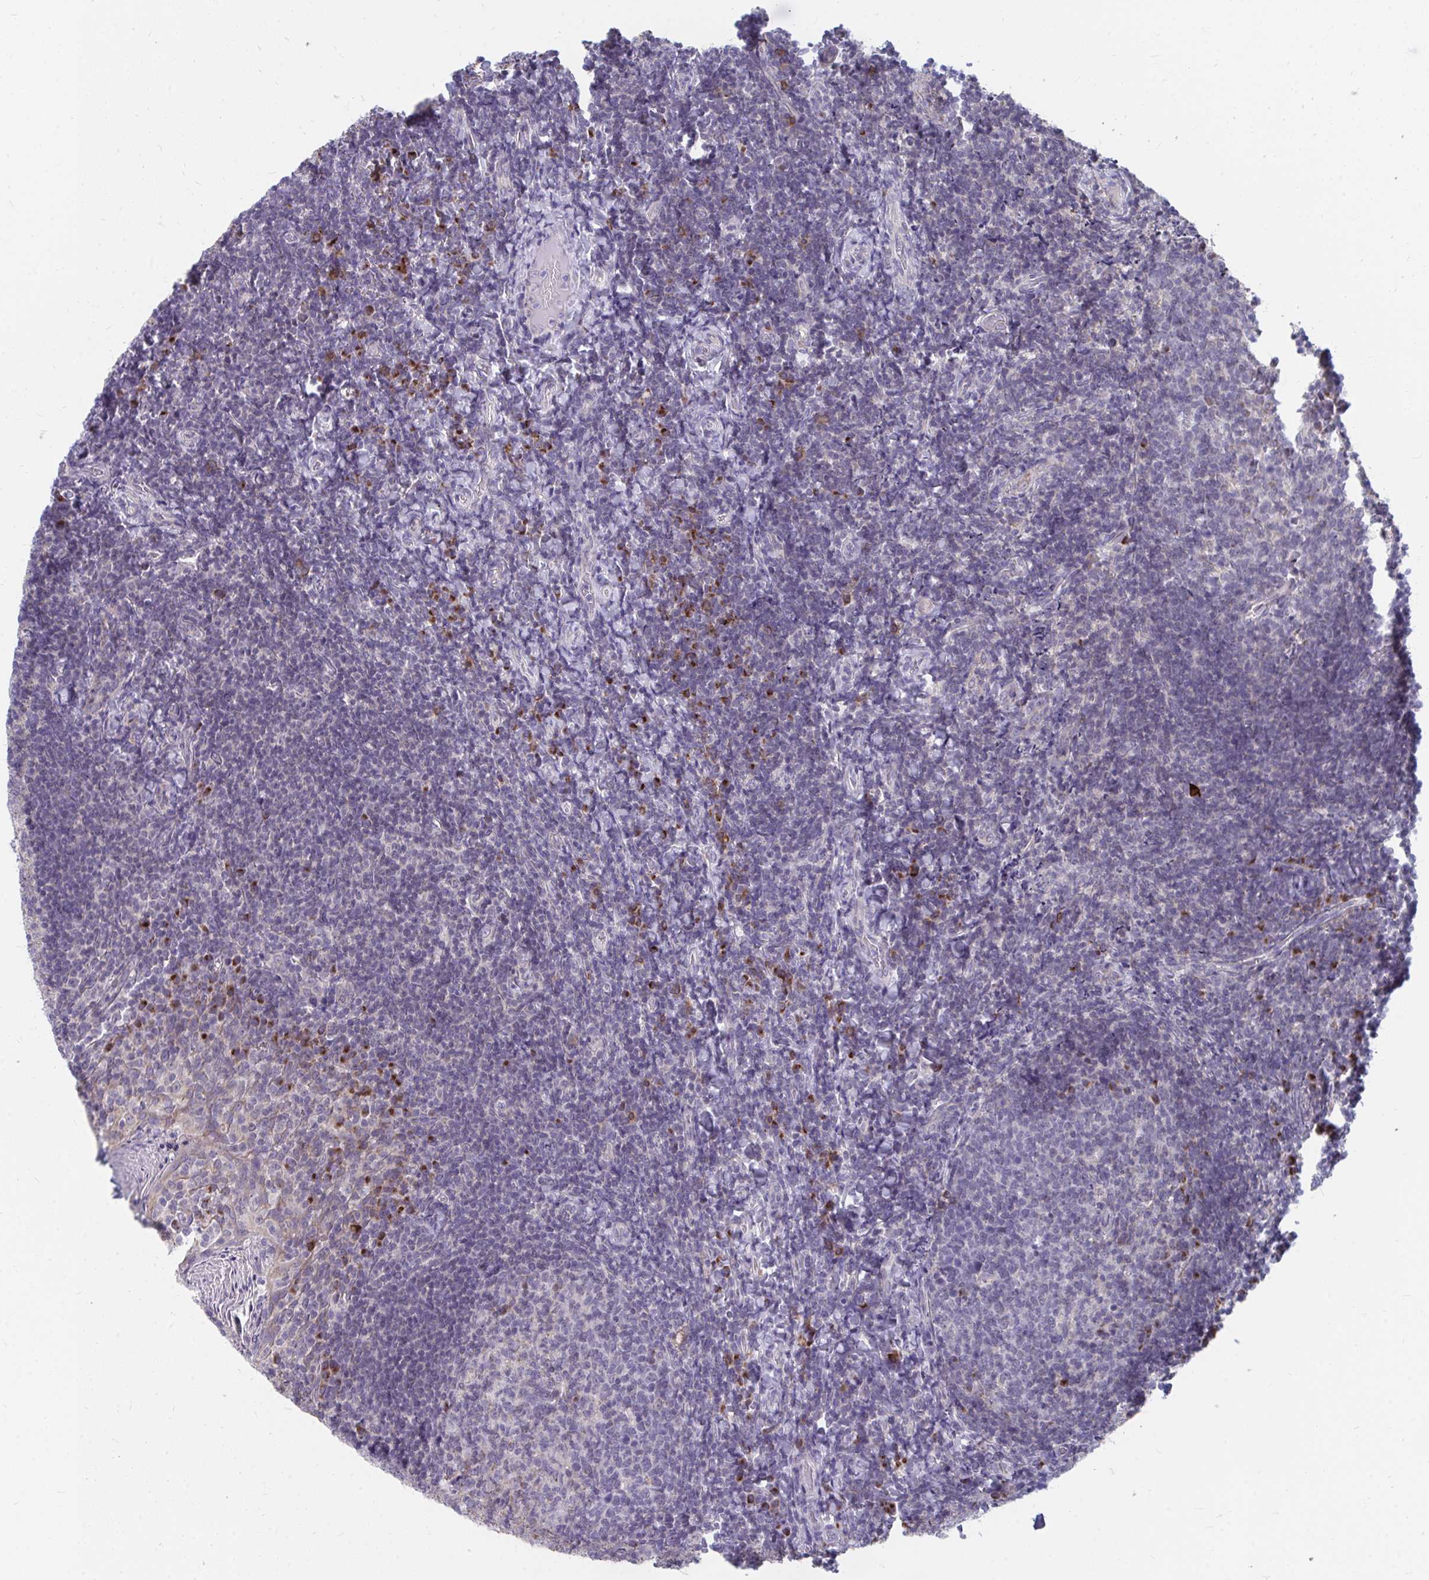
{"staining": {"intensity": "moderate", "quantity": "<25%", "location": "cytoplasmic/membranous"}, "tissue": "tonsil", "cell_type": "Germinal center cells", "image_type": "normal", "snomed": [{"axis": "morphology", "description": "Normal tissue, NOS"}, {"axis": "topography", "description": "Tonsil"}], "caption": "Immunohistochemical staining of benign human tonsil shows <25% levels of moderate cytoplasmic/membranous protein expression in approximately <25% of germinal center cells.", "gene": "PABIR3", "patient": {"sex": "female", "age": 10}}